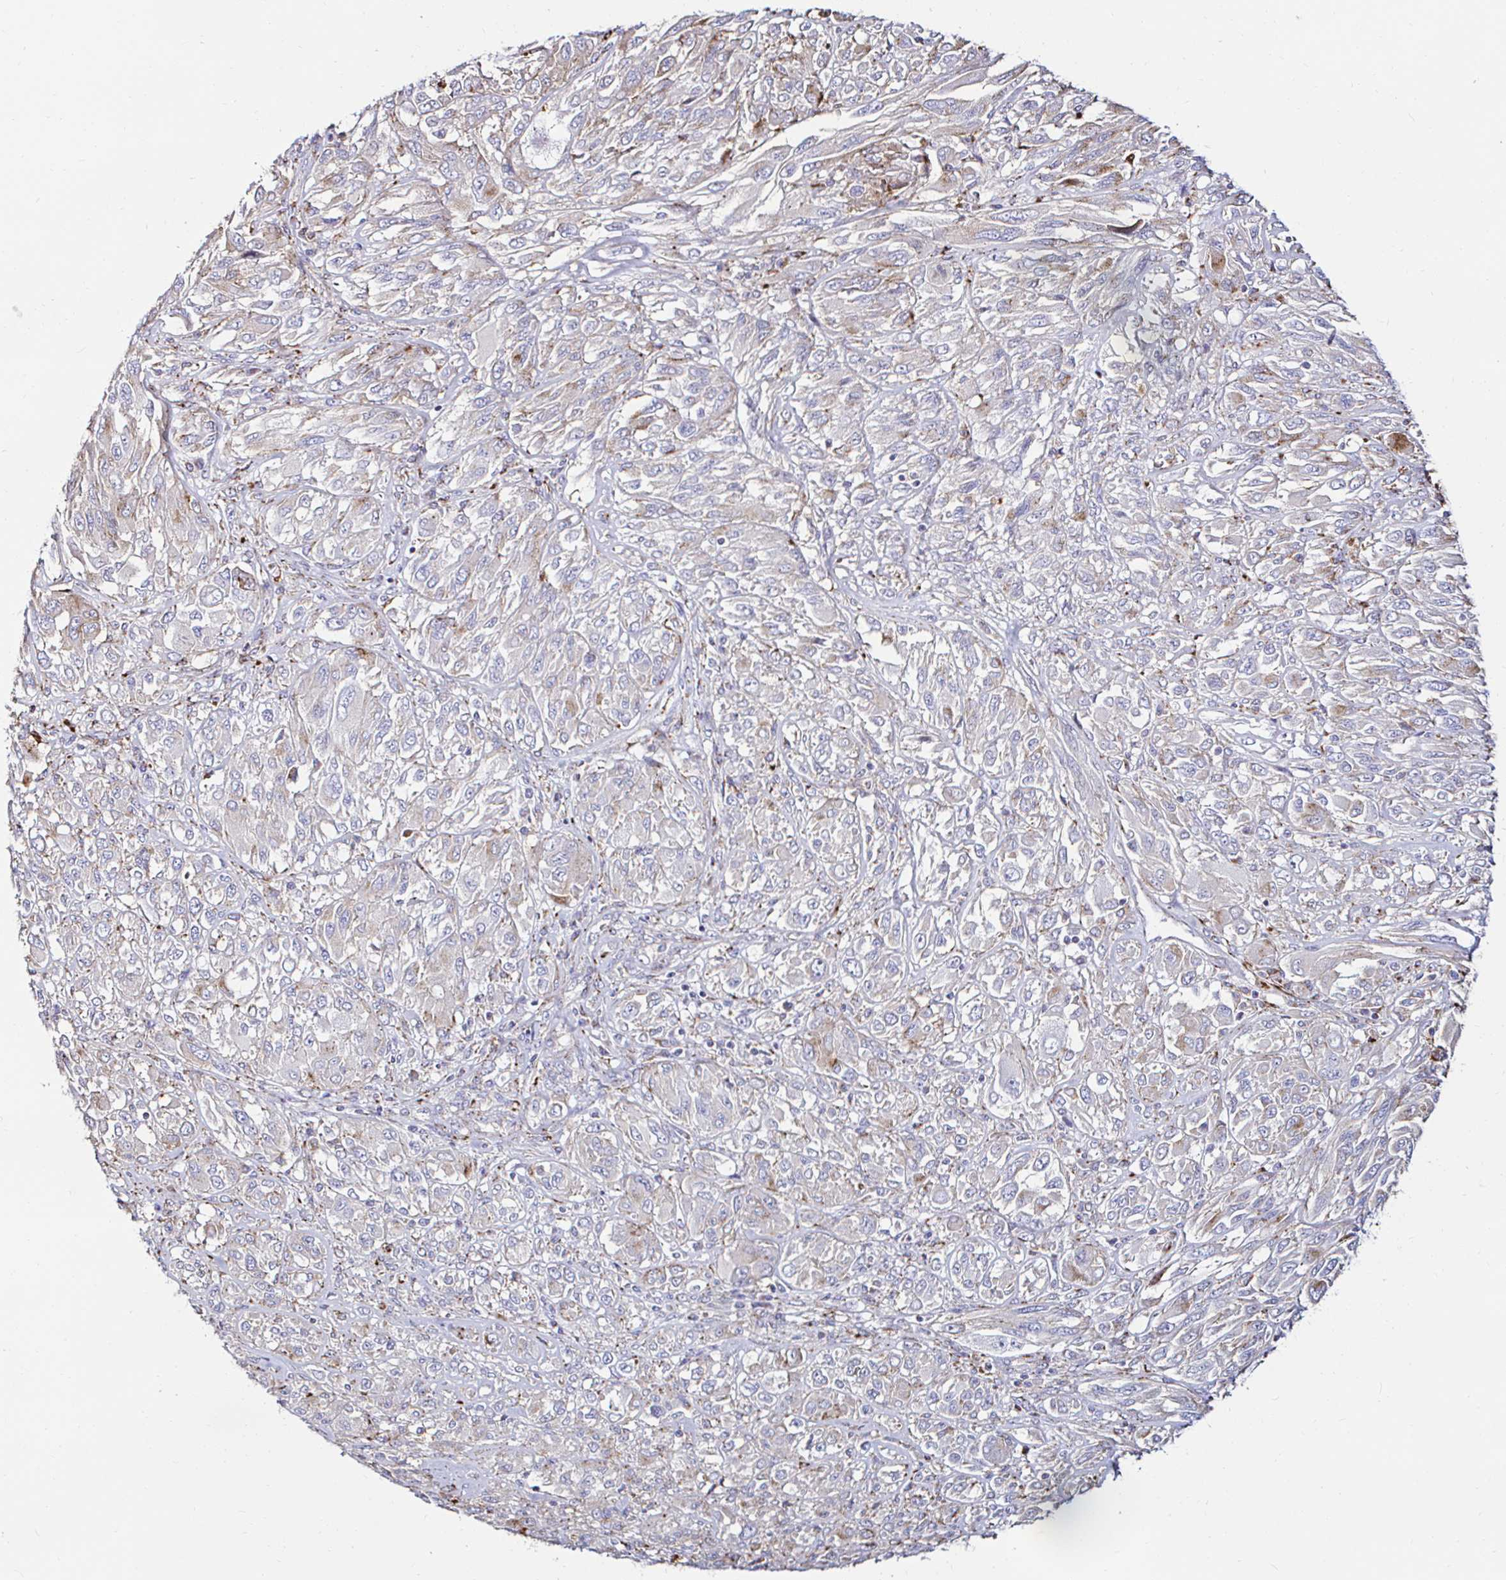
{"staining": {"intensity": "negative", "quantity": "none", "location": "none"}, "tissue": "melanoma", "cell_type": "Tumor cells", "image_type": "cancer", "snomed": [{"axis": "morphology", "description": "Malignant melanoma, NOS"}, {"axis": "topography", "description": "Skin"}], "caption": "This is an IHC image of human melanoma. There is no positivity in tumor cells.", "gene": "GALNS", "patient": {"sex": "female", "age": 91}}